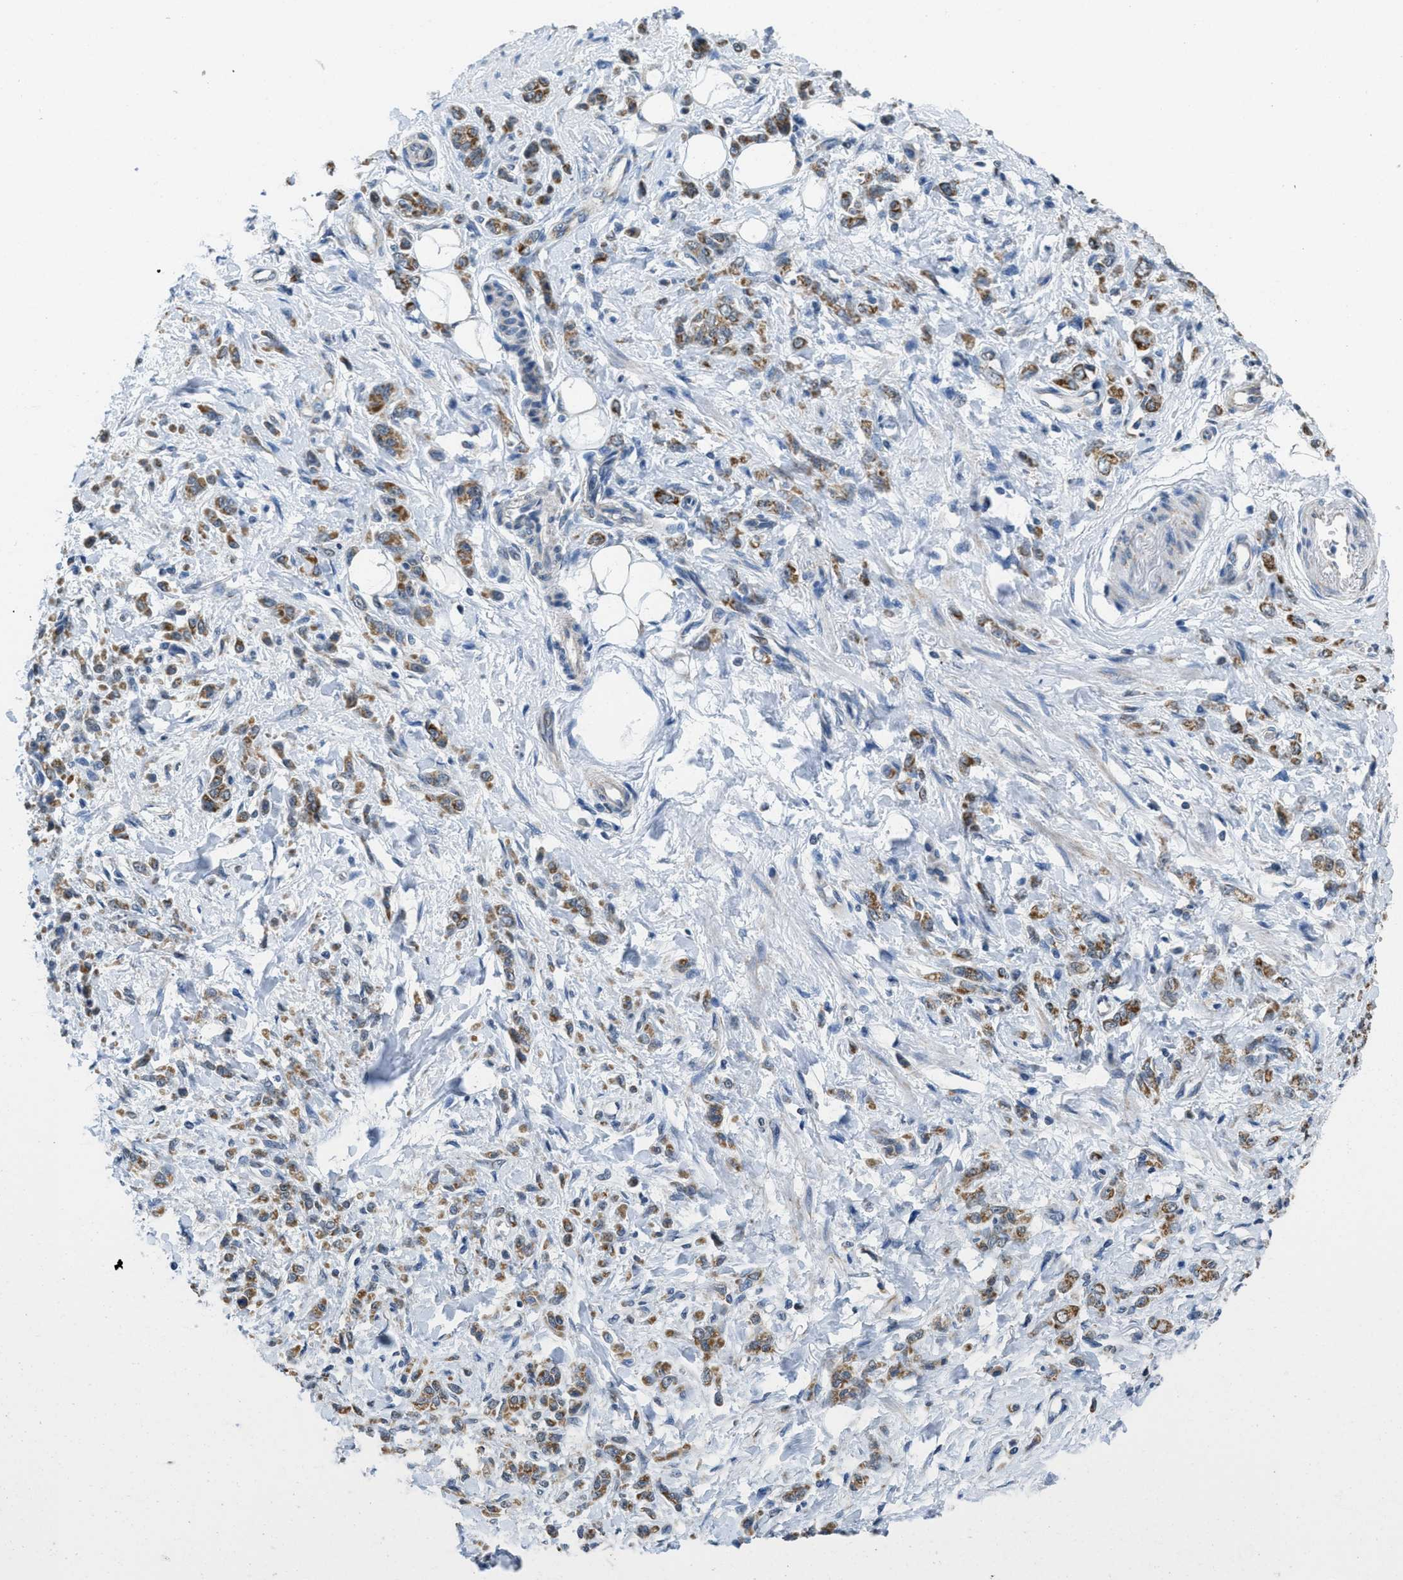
{"staining": {"intensity": "moderate", "quantity": ">75%", "location": "cytoplasmic/membranous"}, "tissue": "stomach cancer", "cell_type": "Tumor cells", "image_type": "cancer", "snomed": [{"axis": "morphology", "description": "Normal tissue, NOS"}, {"axis": "morphology", "description": "Adenocarcinoma, NOS"}, {"axis": "topography", "description": "Stomach"}], "caption": "Approximately >75% of tumor cells in adenocarcinoma (stomach) demonstrate moderate cytoplasmic/membranous protein expression as visualized by brown immunohistochemical staining.", "gene": "TOMM70", "patient": {"sex": "male", "age": 82}}